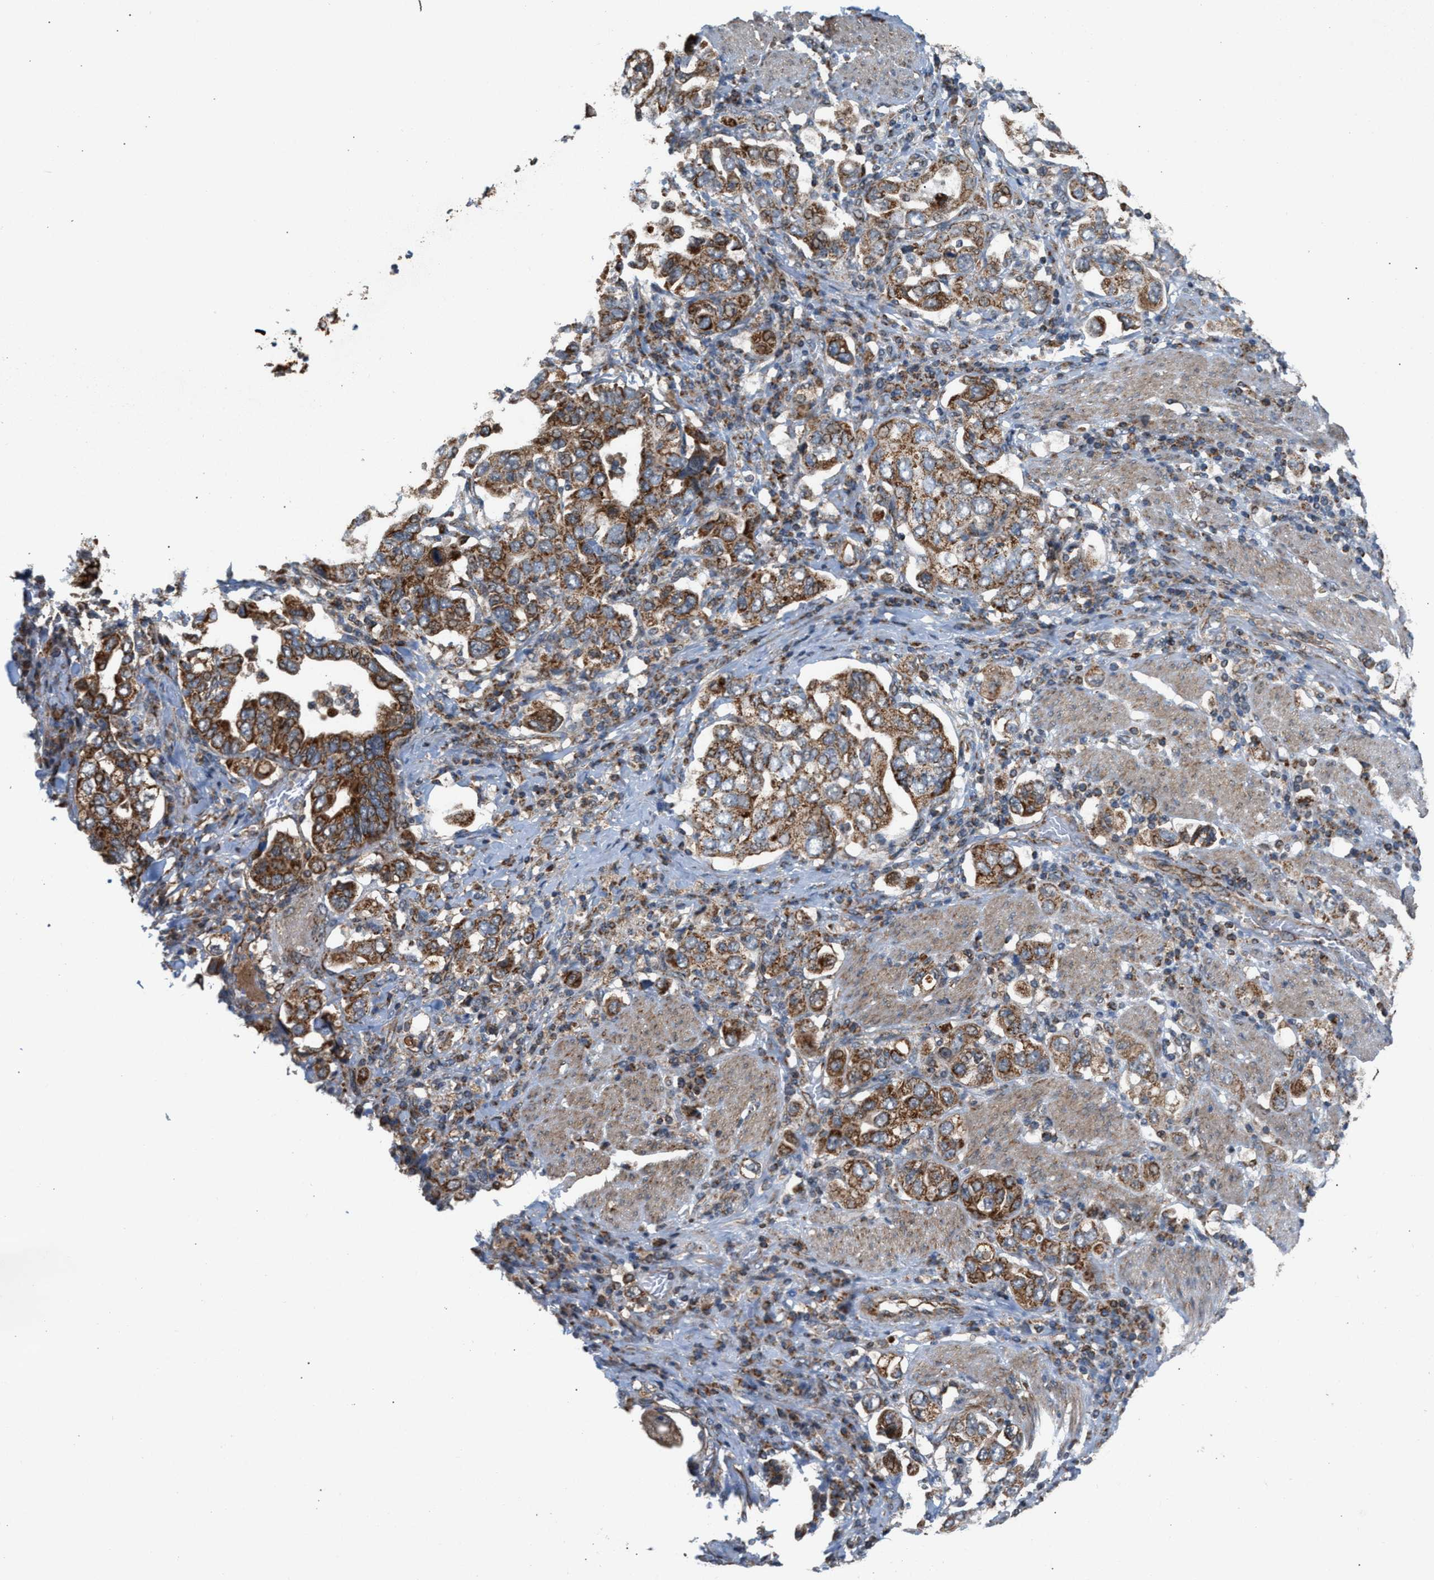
{"staining": {"intensity": "moderate", "quantity": ">75%", "location": "cytoplasmic/membranous"}, "tissue": "stomach cancer", "cell_type": "Tumor cells", "image_type": "cancer", "snomed": [{"axis": "morphology", "description": "Adenocarcinoma, NOS"}, {"axis": "topography", "description": "Stomach, upper"}], "caption": "A brown stain highlights moderate cytoplasmic/membranous expression of a protein in stomach adenocarcinoma tumor cells.", "gene": "SGSM2", "patient": {"sex": "male", "age": 62}}